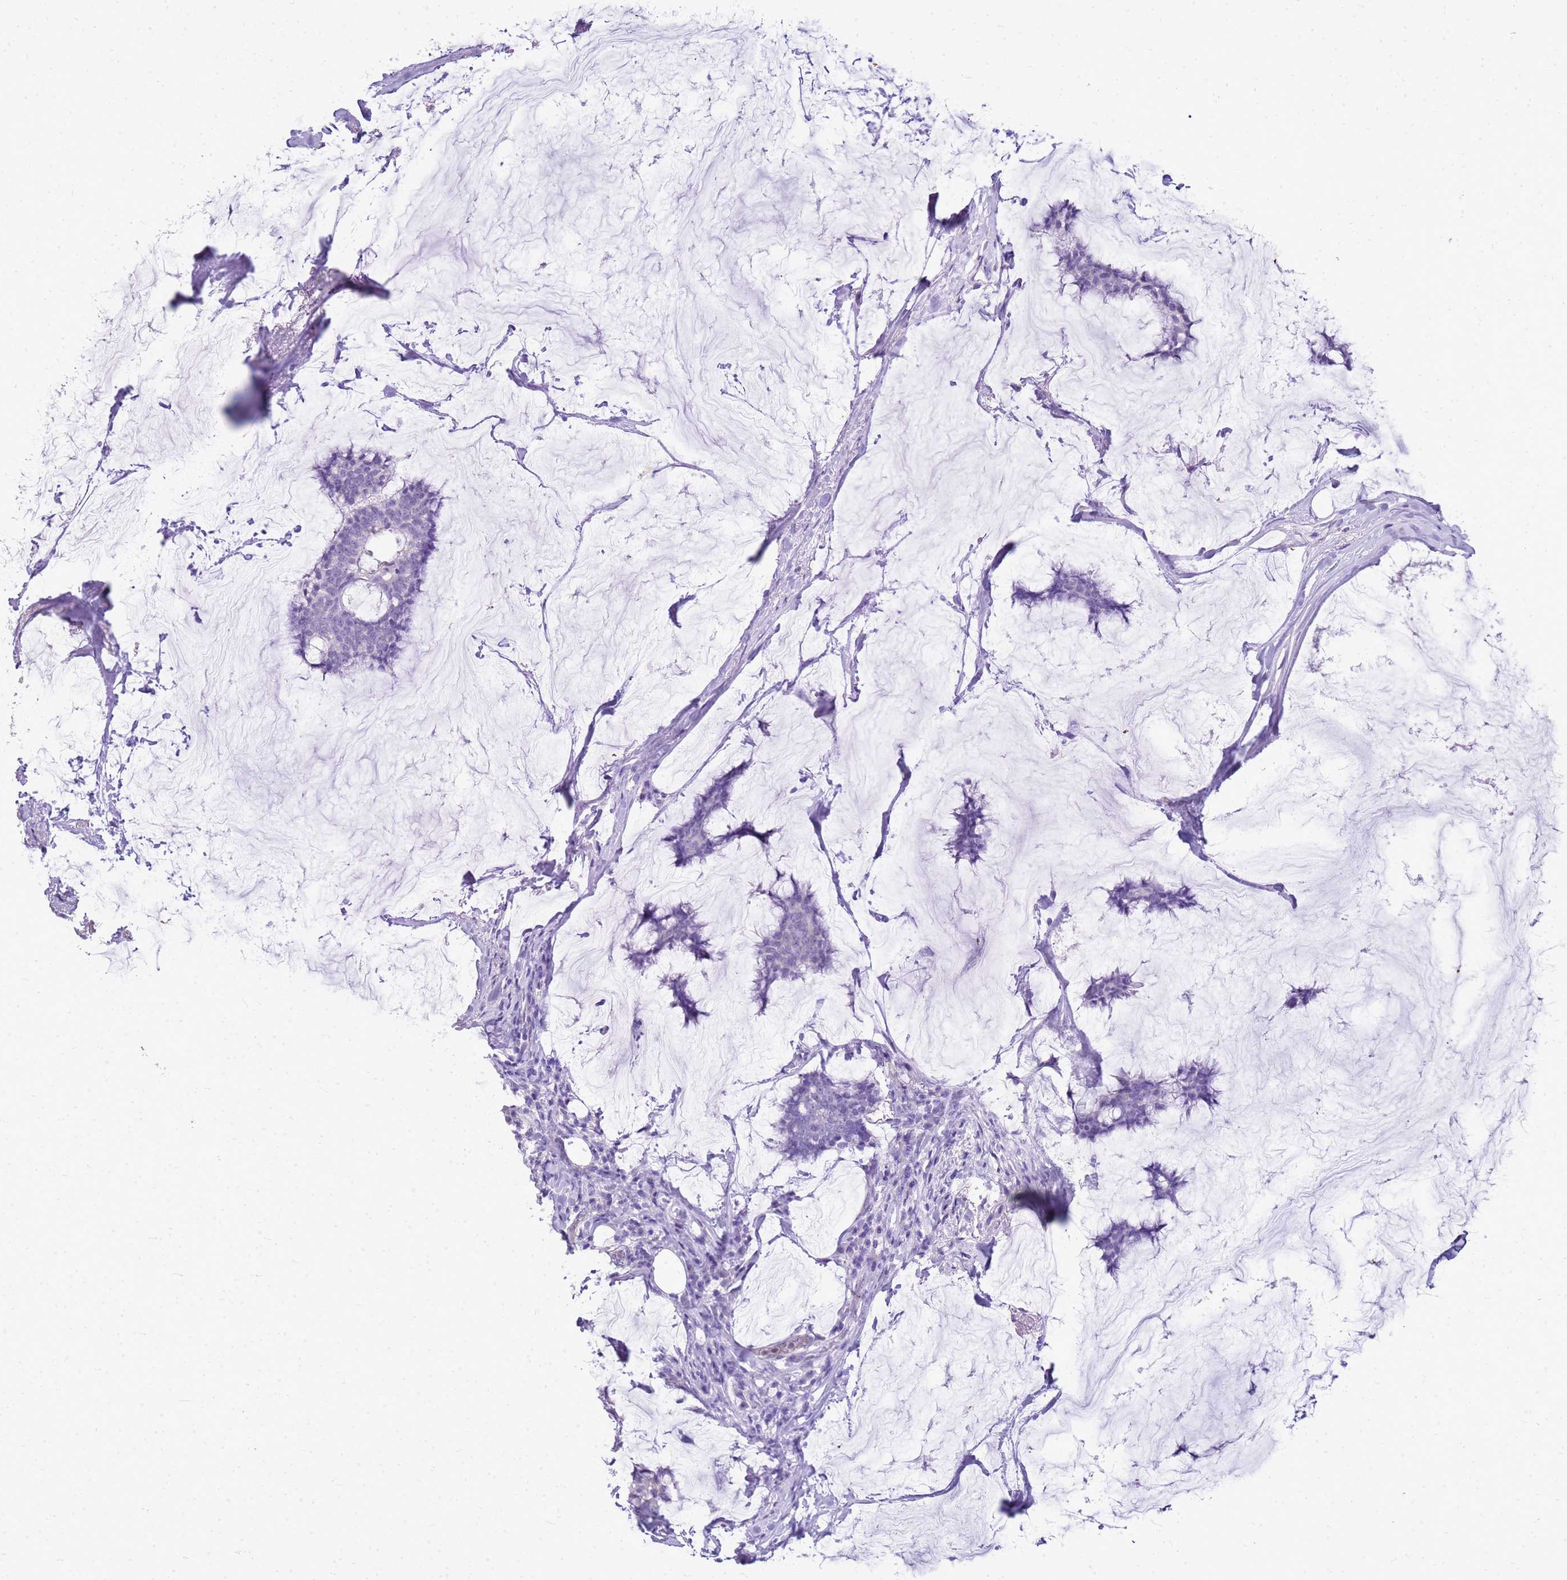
{"staining": {"intensity": "negative", "quantity": "none", "location": "none"}, "tissue": "breast cancer", "cell_type": "Tumor cells", "image_type": "cancer", "snomed": [{"axis": "morphology", "description": "Duct carcinoma"}, {"axis": "topography", "description": "Breast"}], "caption": "Human breast cancer (infiltrating ductal carcinoma) stained for a protein using immunohistochemistry demonstrates no positivity in tumor cells.", "gene": "SULT1E1", "patient": {"sex": "female", "age": 93}}